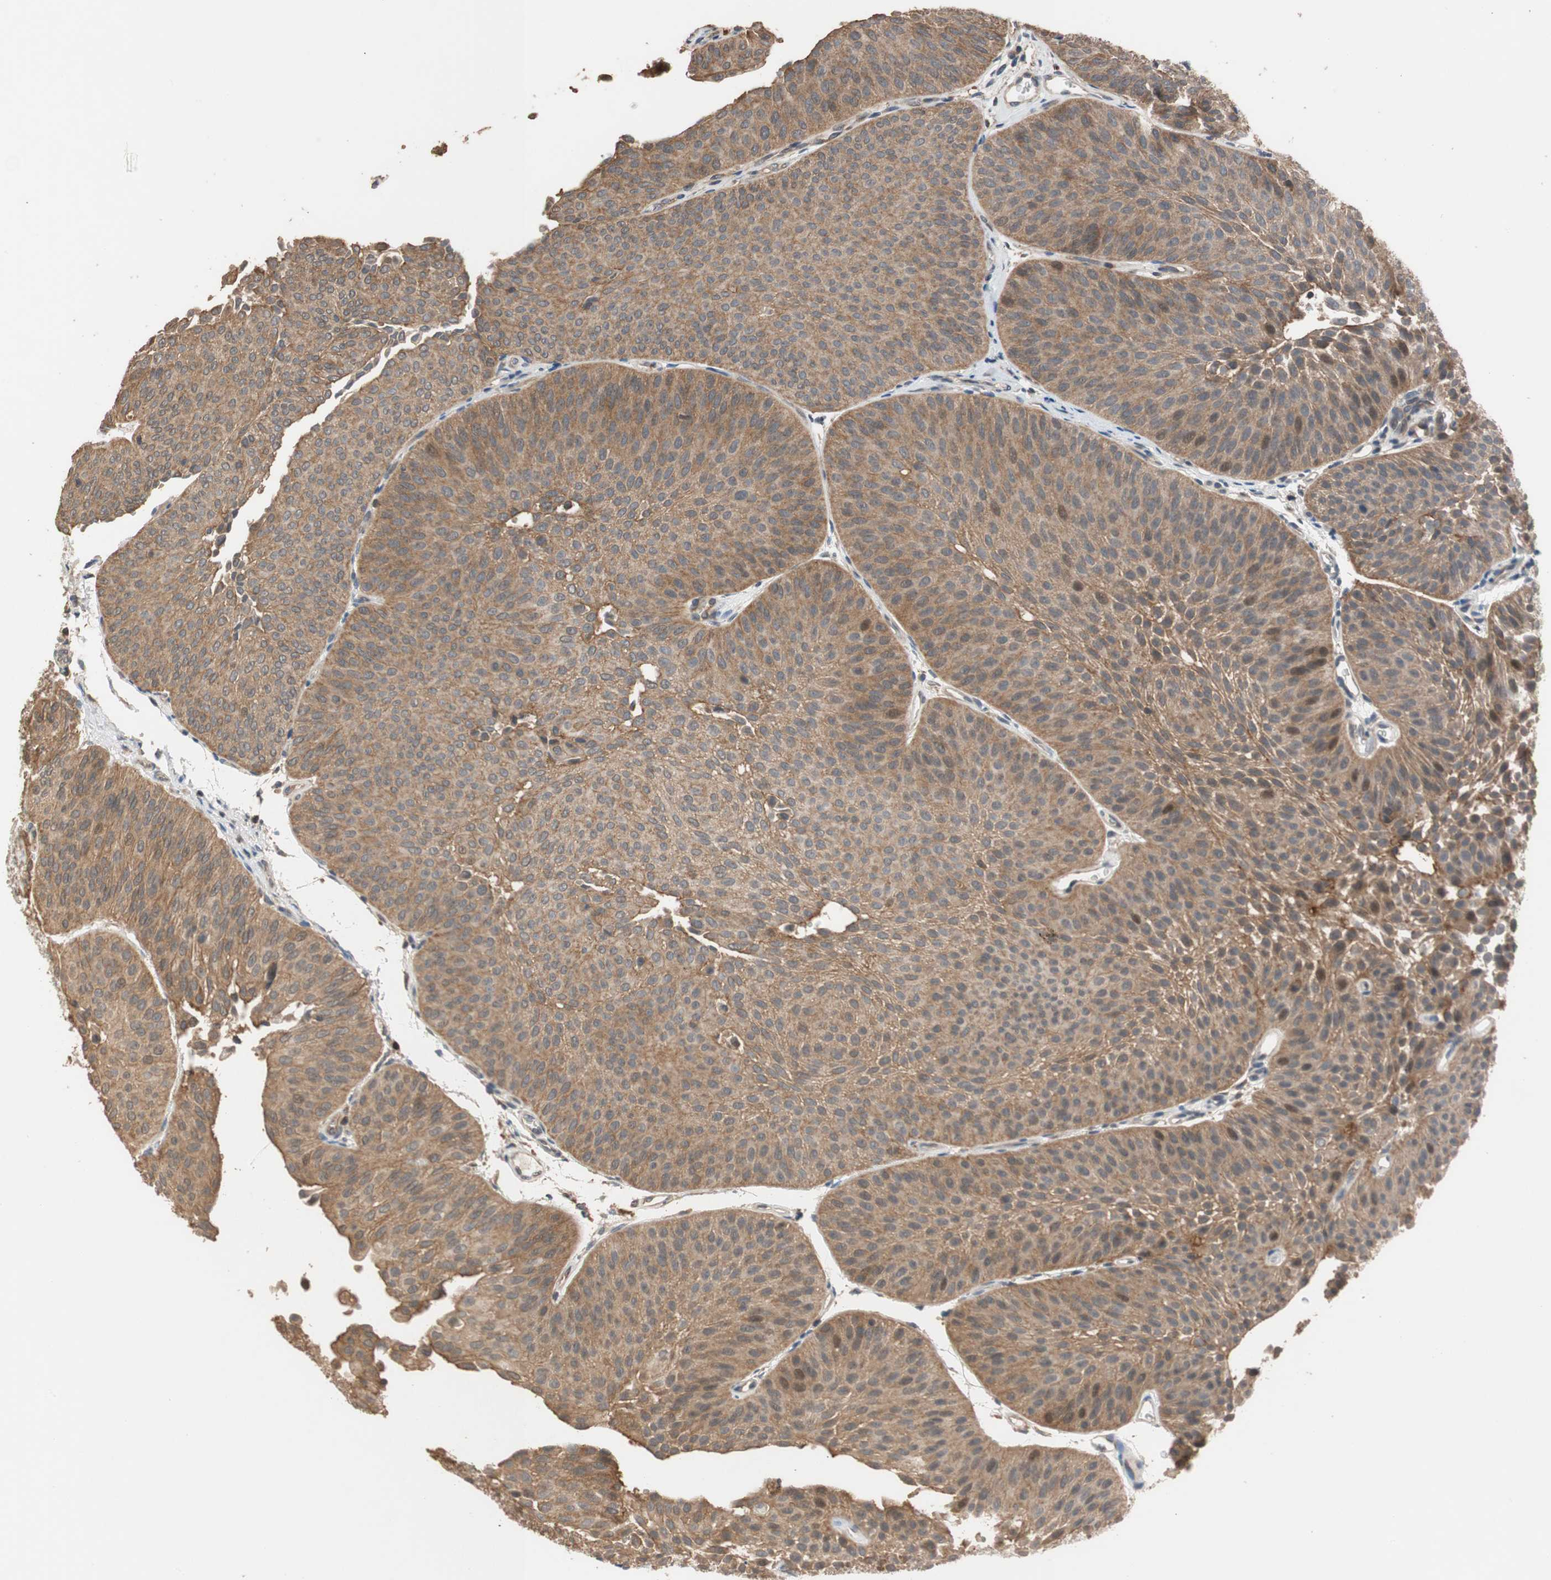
{"staining": {"intensity": "moderate", "quantity": ">75%", "location": "cytoplasmic/membranous"}, "tissue": "urothelial cancer", "cell_type": "Tumor cells", "image_type": "cancer", "snomed": [{"axis": "morphology", "description": "Urothelial carcinoma, Low grade"}, {"axis": "topography", "description": "Urinary bladder"}], "caption": "An IHC histopathology image of tumor tissue is shown. Protein staining in brown labels moderate cytoplasmic/membranous positivity in urothelial cancer within tumor cells. (brown staining indicates protein expression, while blue staining denotes nuclei).", "gene": "MAP4K2", "patient": {"sex": "female", "age": 60}}